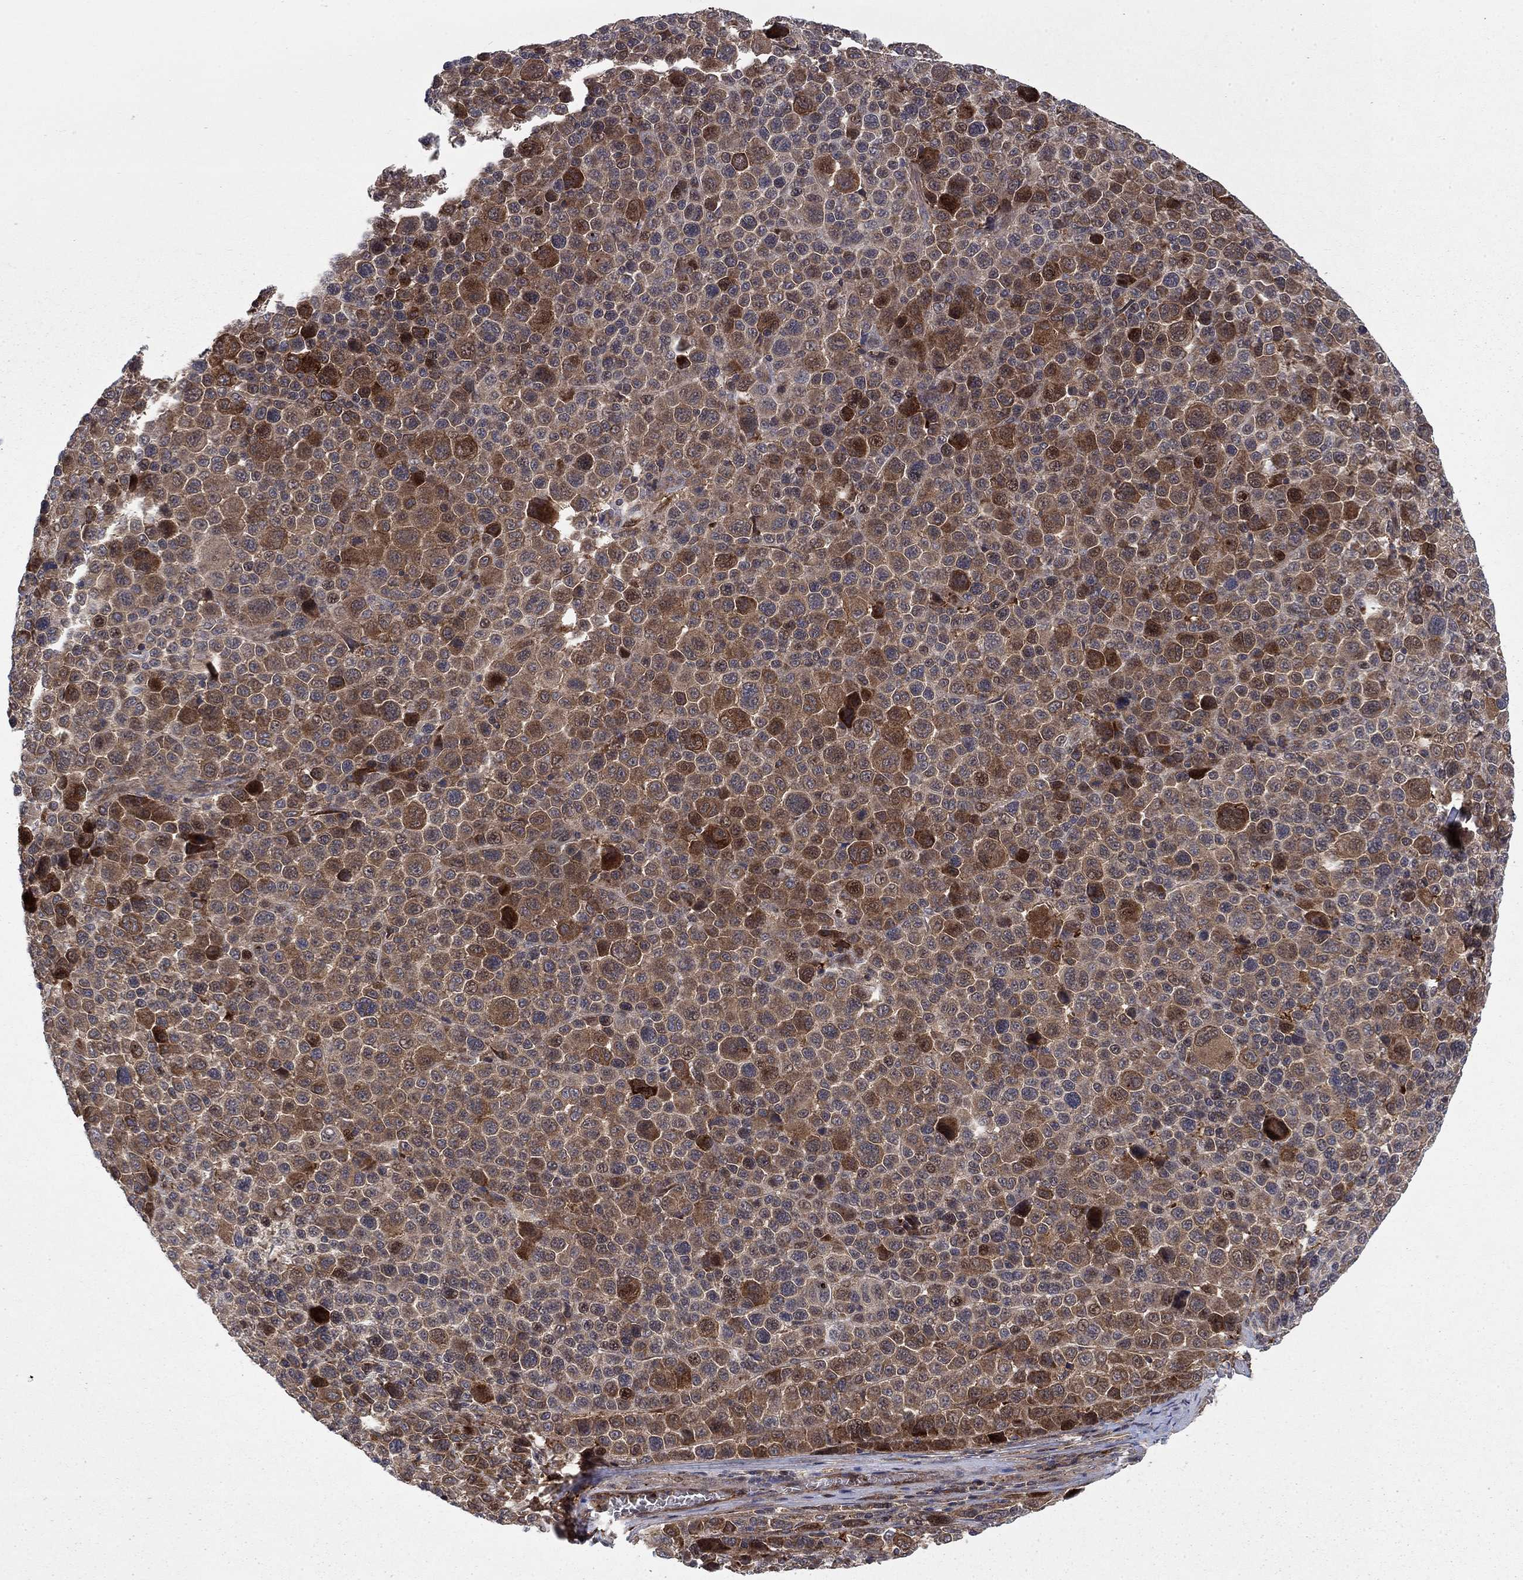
{"staining": {"intensity": "moderate", "quantity": ">75%", "location": "cytoplasmic/membranous"}, "tissue": "melanoma", "cell_type": "Tumor cells", "image_type": "cancer", "snomed": [{"axis": "morphology", "description": "Malignant melanoma, NOS"}, {"axis": "topography", "description": "Skin"}], "caption": "This micrograph exhibits malignant melanoma stained with immunohistochemistry to label a protein in brown. The cytoplasmic/membranous of tumor cells show moderate positivity for the protein. Nuclei are counter-stained blue.", "gene": "HDAC4", "patient": {"sex": "female", "age": 57}}